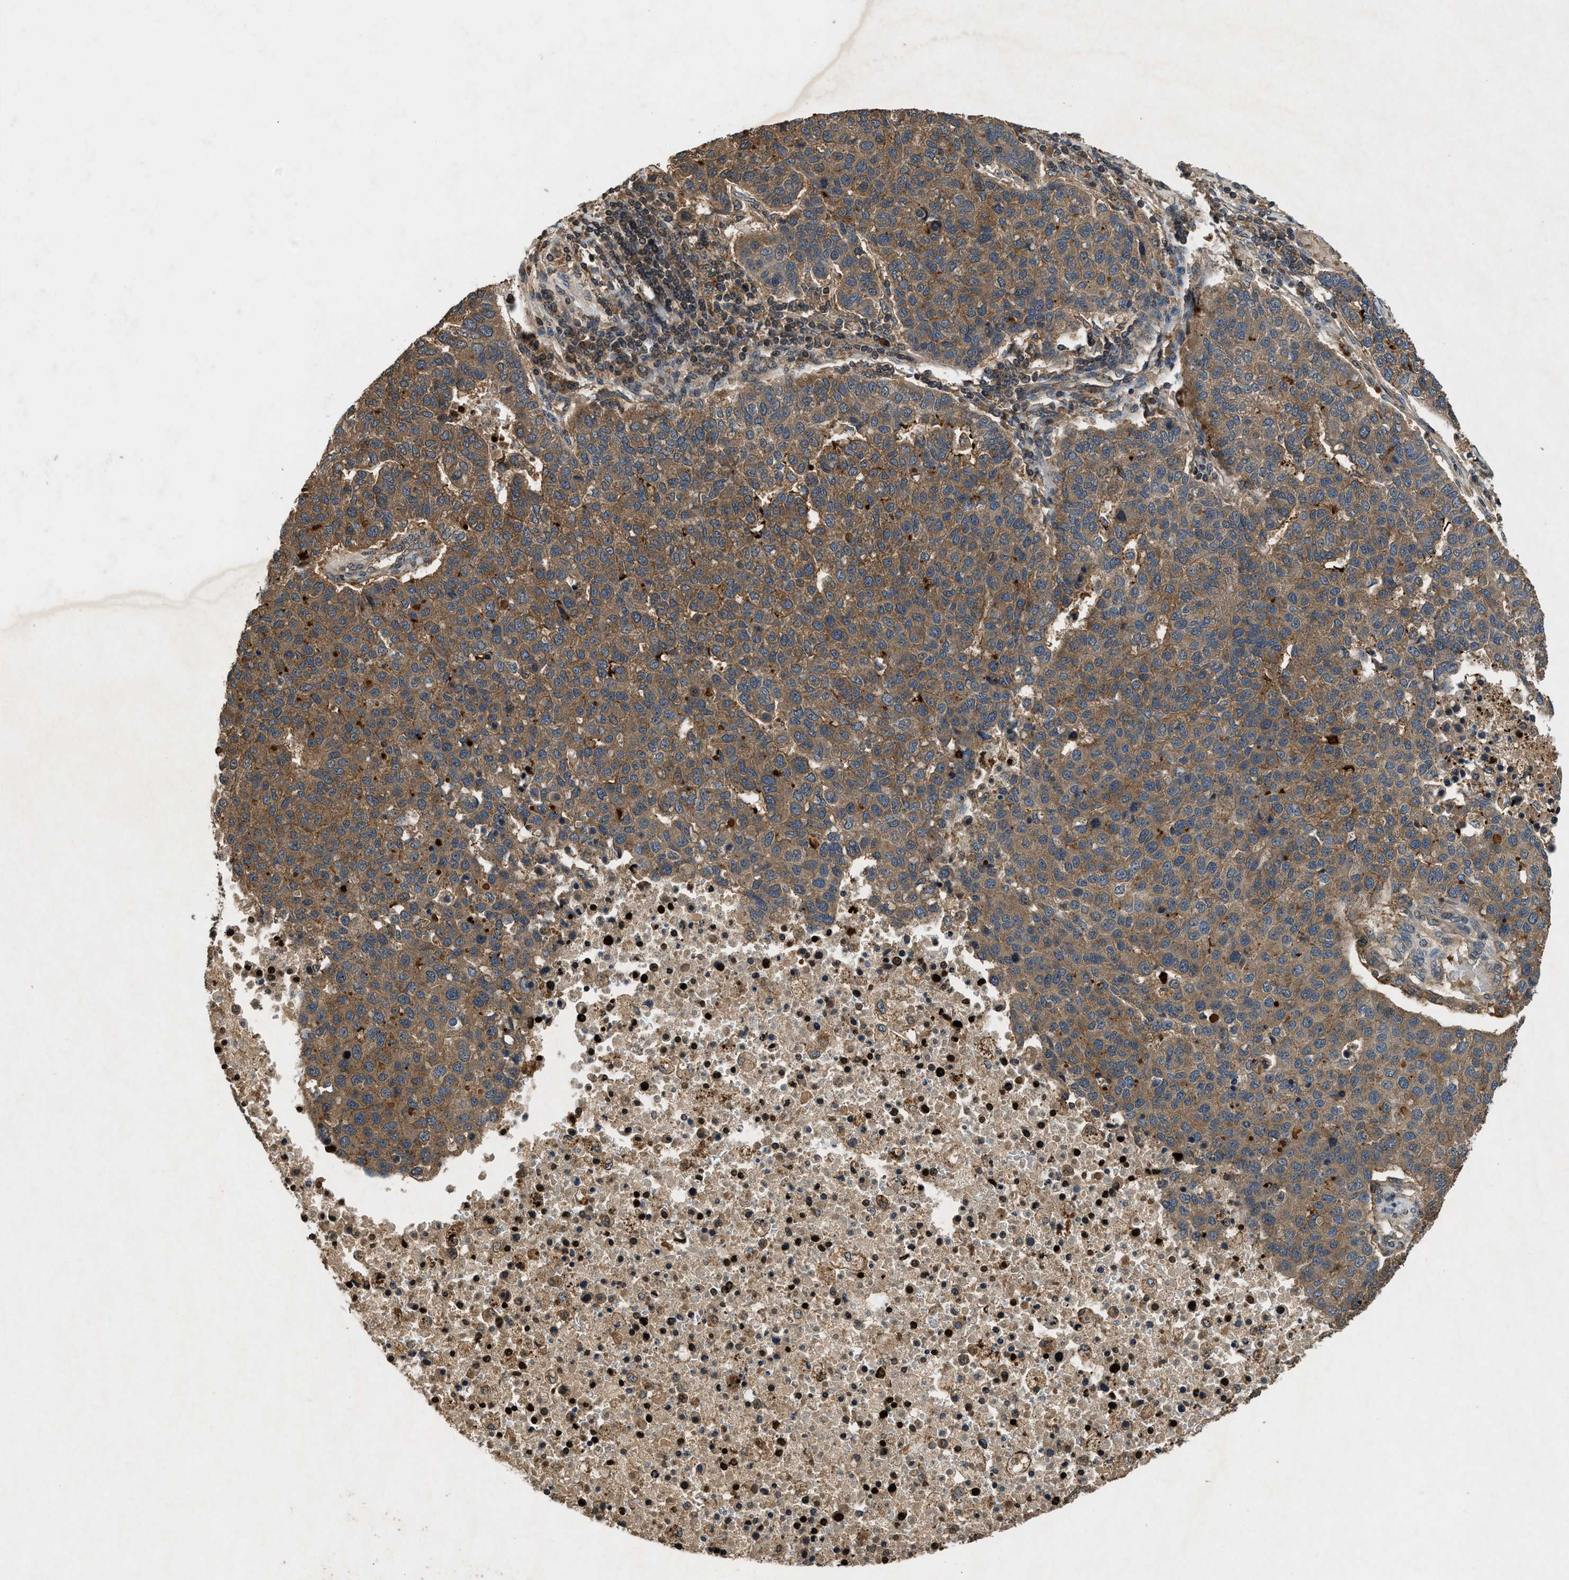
{"staining": {"intensity": "moderate", "quantity": ">75%", "location": "cytoplasmic/membranous"}, "tissue": "pancreatic cancer", "cell_type": "Tumor cells", "image_type": "cancer", "snomed": [{"axis": "morphology", "description": "Adenocarcinoma, NOS"}, {"axis": "topography", "description": "Pancreas"}], "caption": "Moderate cytoplasmic/membranous protein staining is seen in about >75% of tumor cells in pancreatic cancer (adenocarcinoma).", "gene": "RPS6KB1", "patient": {"sex": "female", "age": 61}}